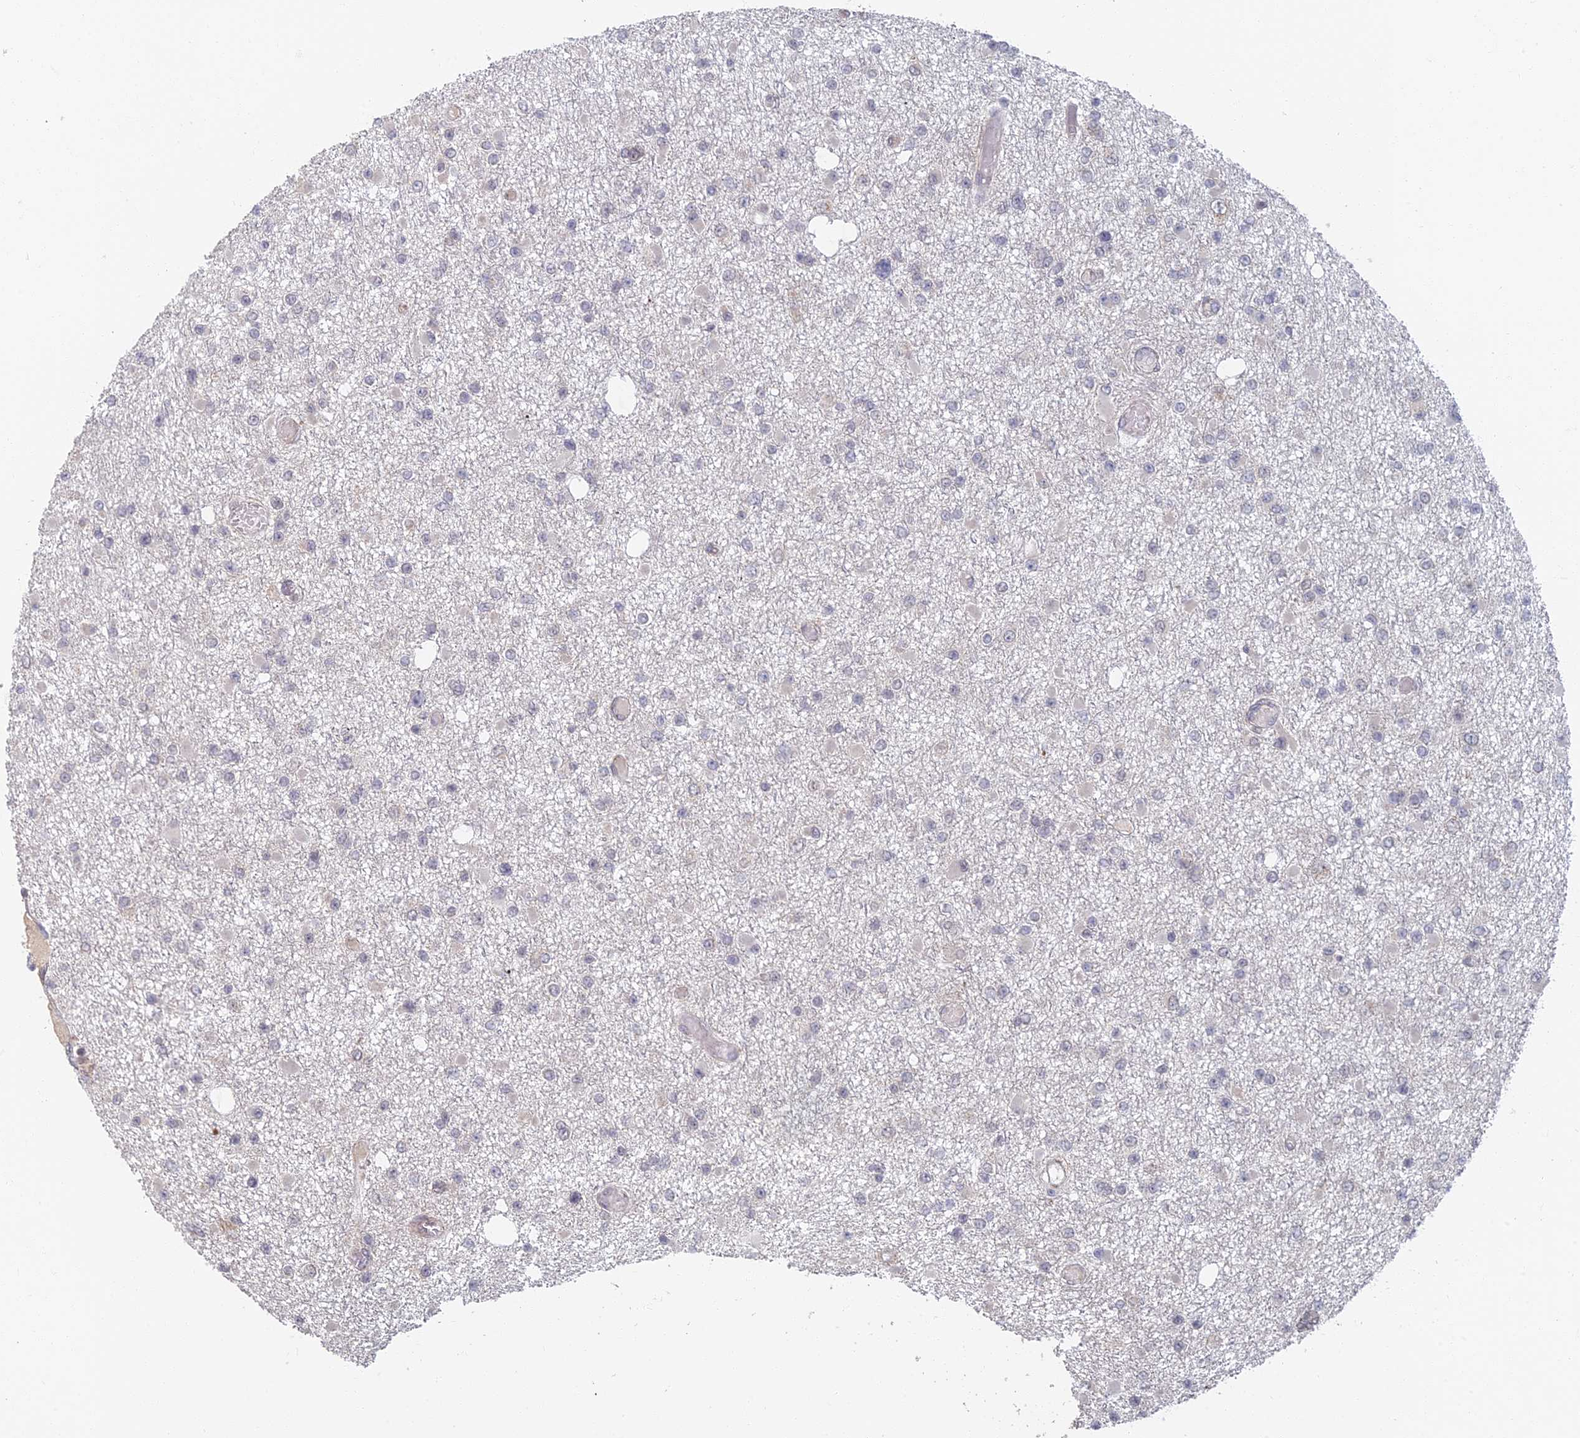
{"staining": {"intensity": "negative", "quantity": "none", "location": "none"}, "tissue": "glioma", "cell_type": "Tumor cells", "image_type": "cancer", "snomed": [{"axis": "morphology", "description": "Glioma, malignant, Low grade"}, {"axis": "topography", "description": "Brain"}], "caption": "Glioma was stained to show a protein in brown. There is no significant staining in tumor cells.", "gene": "GPATCH1", "patient": {"sex": "female", "age": 22}}